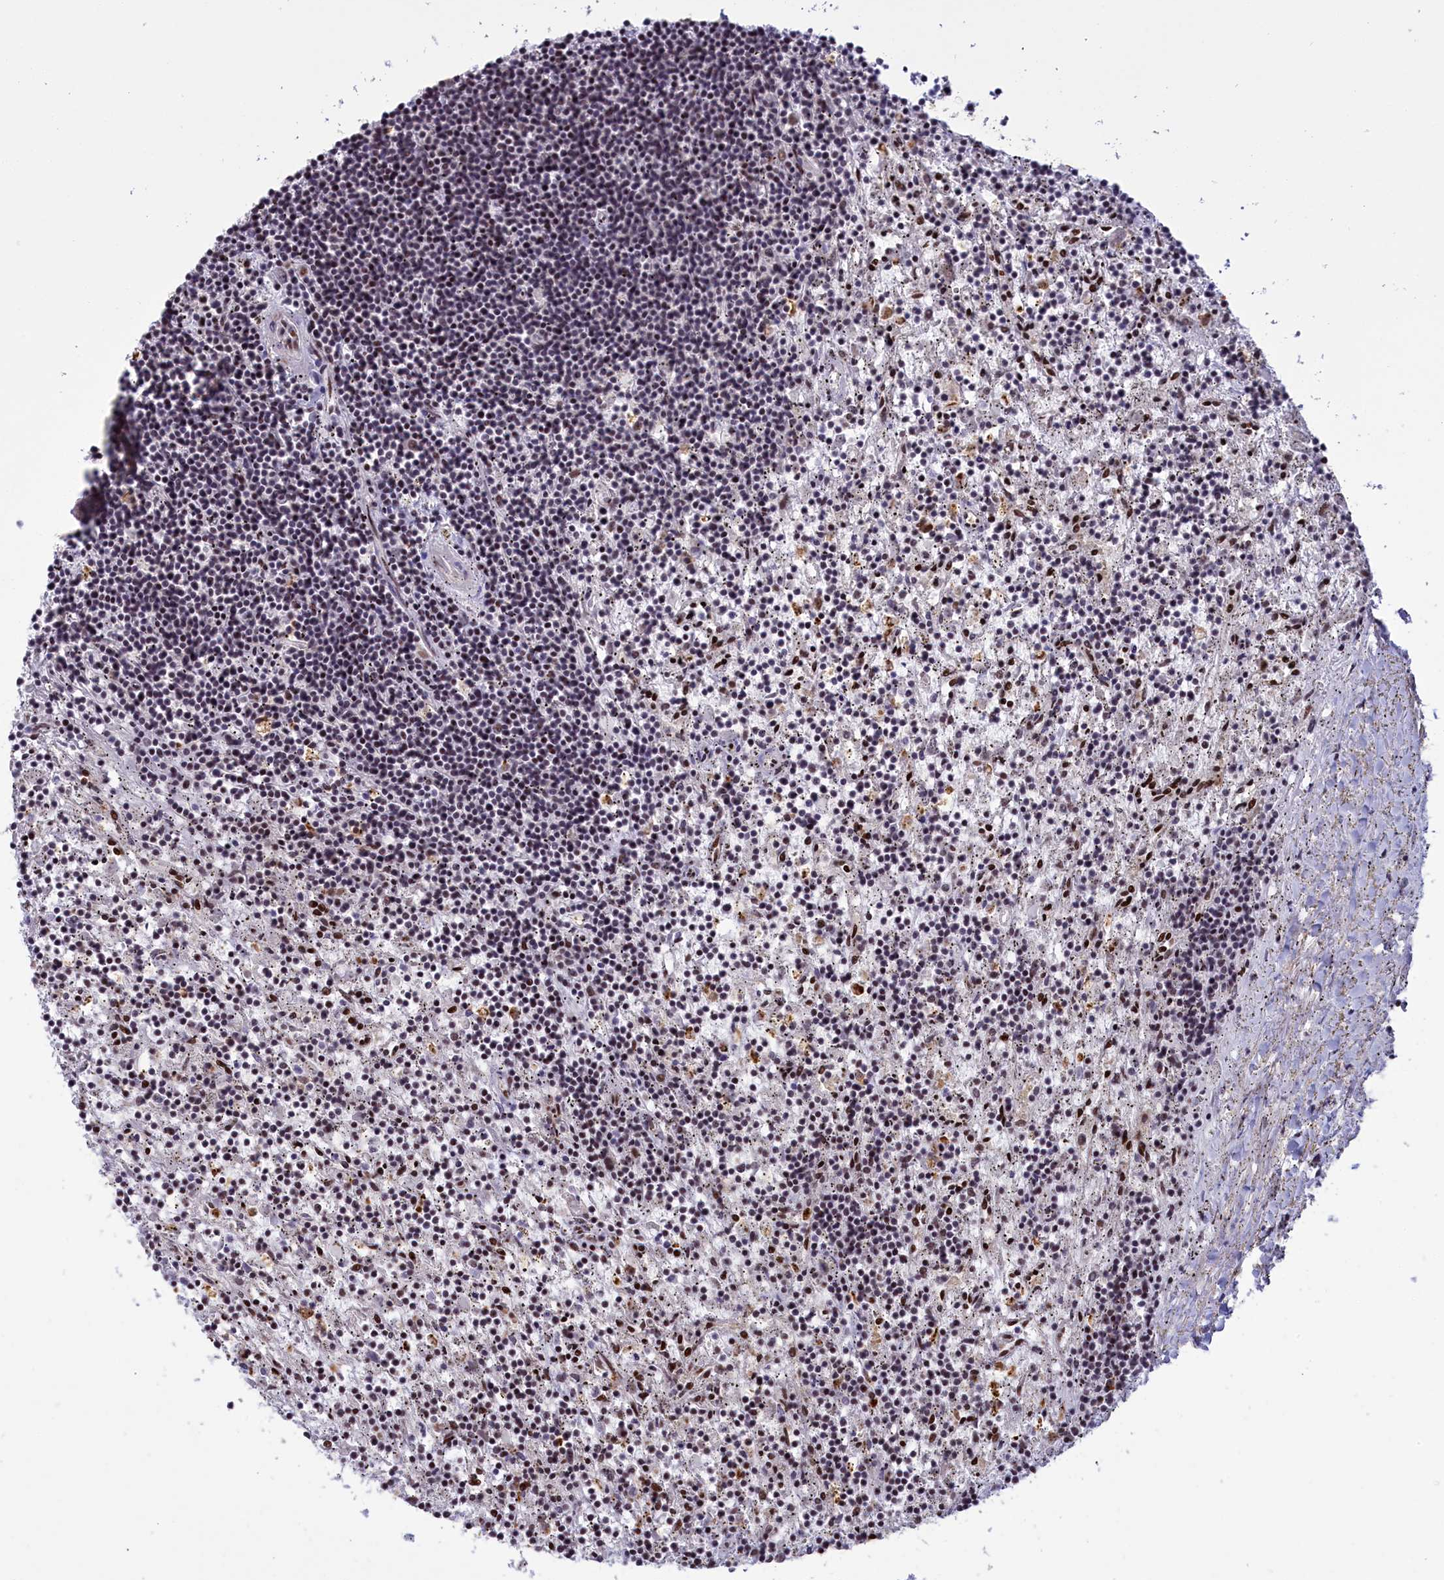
{"staining": {"intensity": "negative", "quantity": "none", "location": "none"}, "tissue": "lymphoma", "cell_type": "Tumor cells", "image_type": "cancer", "snomed": [{"axis": "morphology", "description": "Malignant lymphoma, non-Hodgkin's type, Low grade"}, {"axis": "topography", "description": "Spleen"}], "caption": "An IHC image of lymphoma is shown. There is no staining in tumor cells of lymphoma. Brightfield microscopy of IHC stained with DAB (3,3'-diaminobenzidine) (brown) and hematoxylin (blue), captured at high magnification.", "gene": "RELB", "patient": {"sex": "male", "age": 76}}